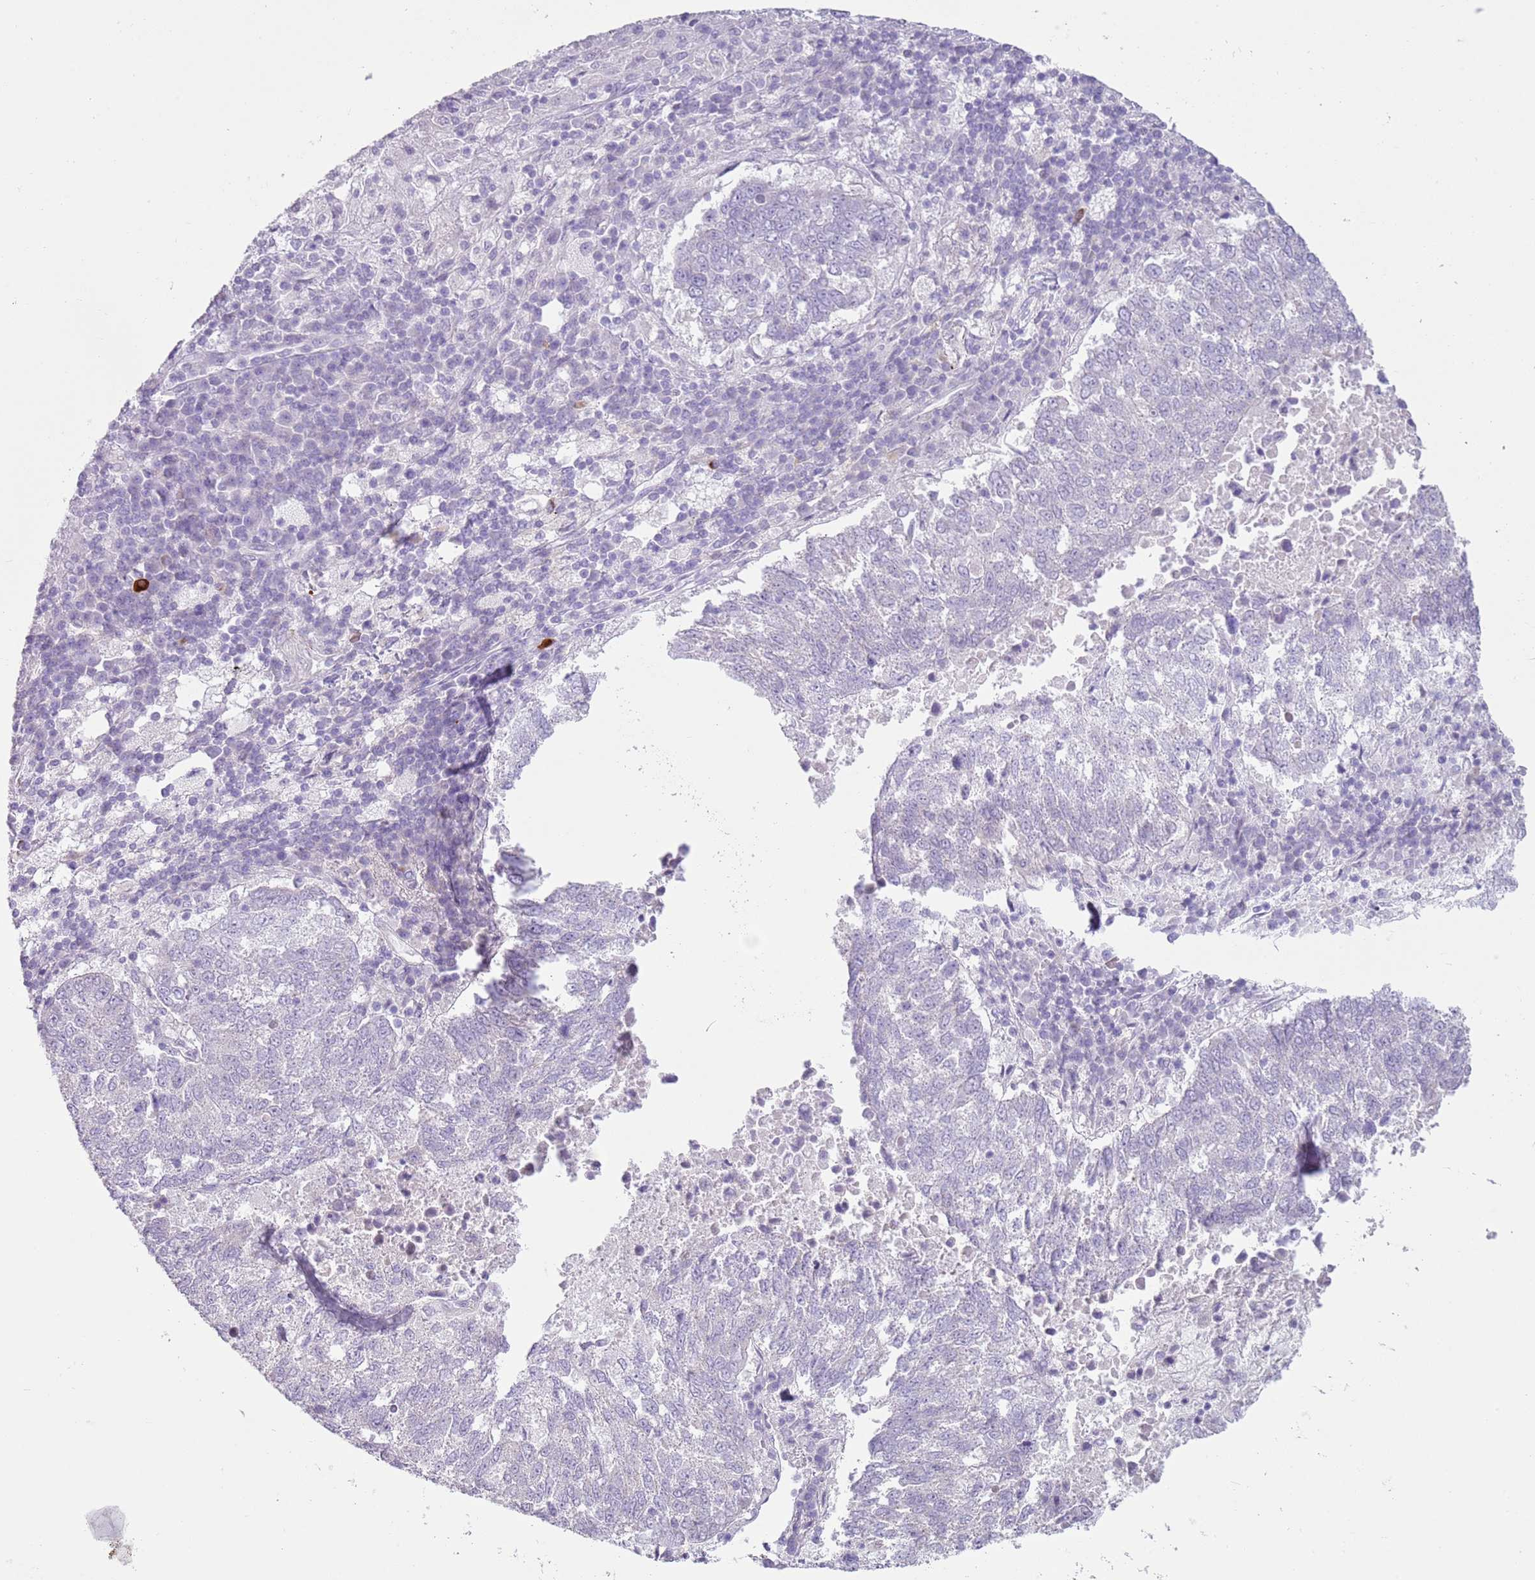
{"staining": {"intensity": "negative", "quantity": "none", "location": "none"}, "tissue": "lung cancer", "cell_type": "Tumor cells", "image_type": "cancer", "snomed": [{"axis": "morphology", "description": "Squamous cell carcinoma, NOS"}, {"axis": "topography", "description": "Lung"}], "caption": "An immunohistochemistry image of squamous cell carcinoma (lung) is shown. There is no staining in tumor cells of squamous cell carcinoma (lung). (DAB (3,3'-diaminobenzidine) immunohistochemistry with hematoxylin counter stain).", "gene": "ZNF239", "patient": {"sex": "male", "age": 73}}